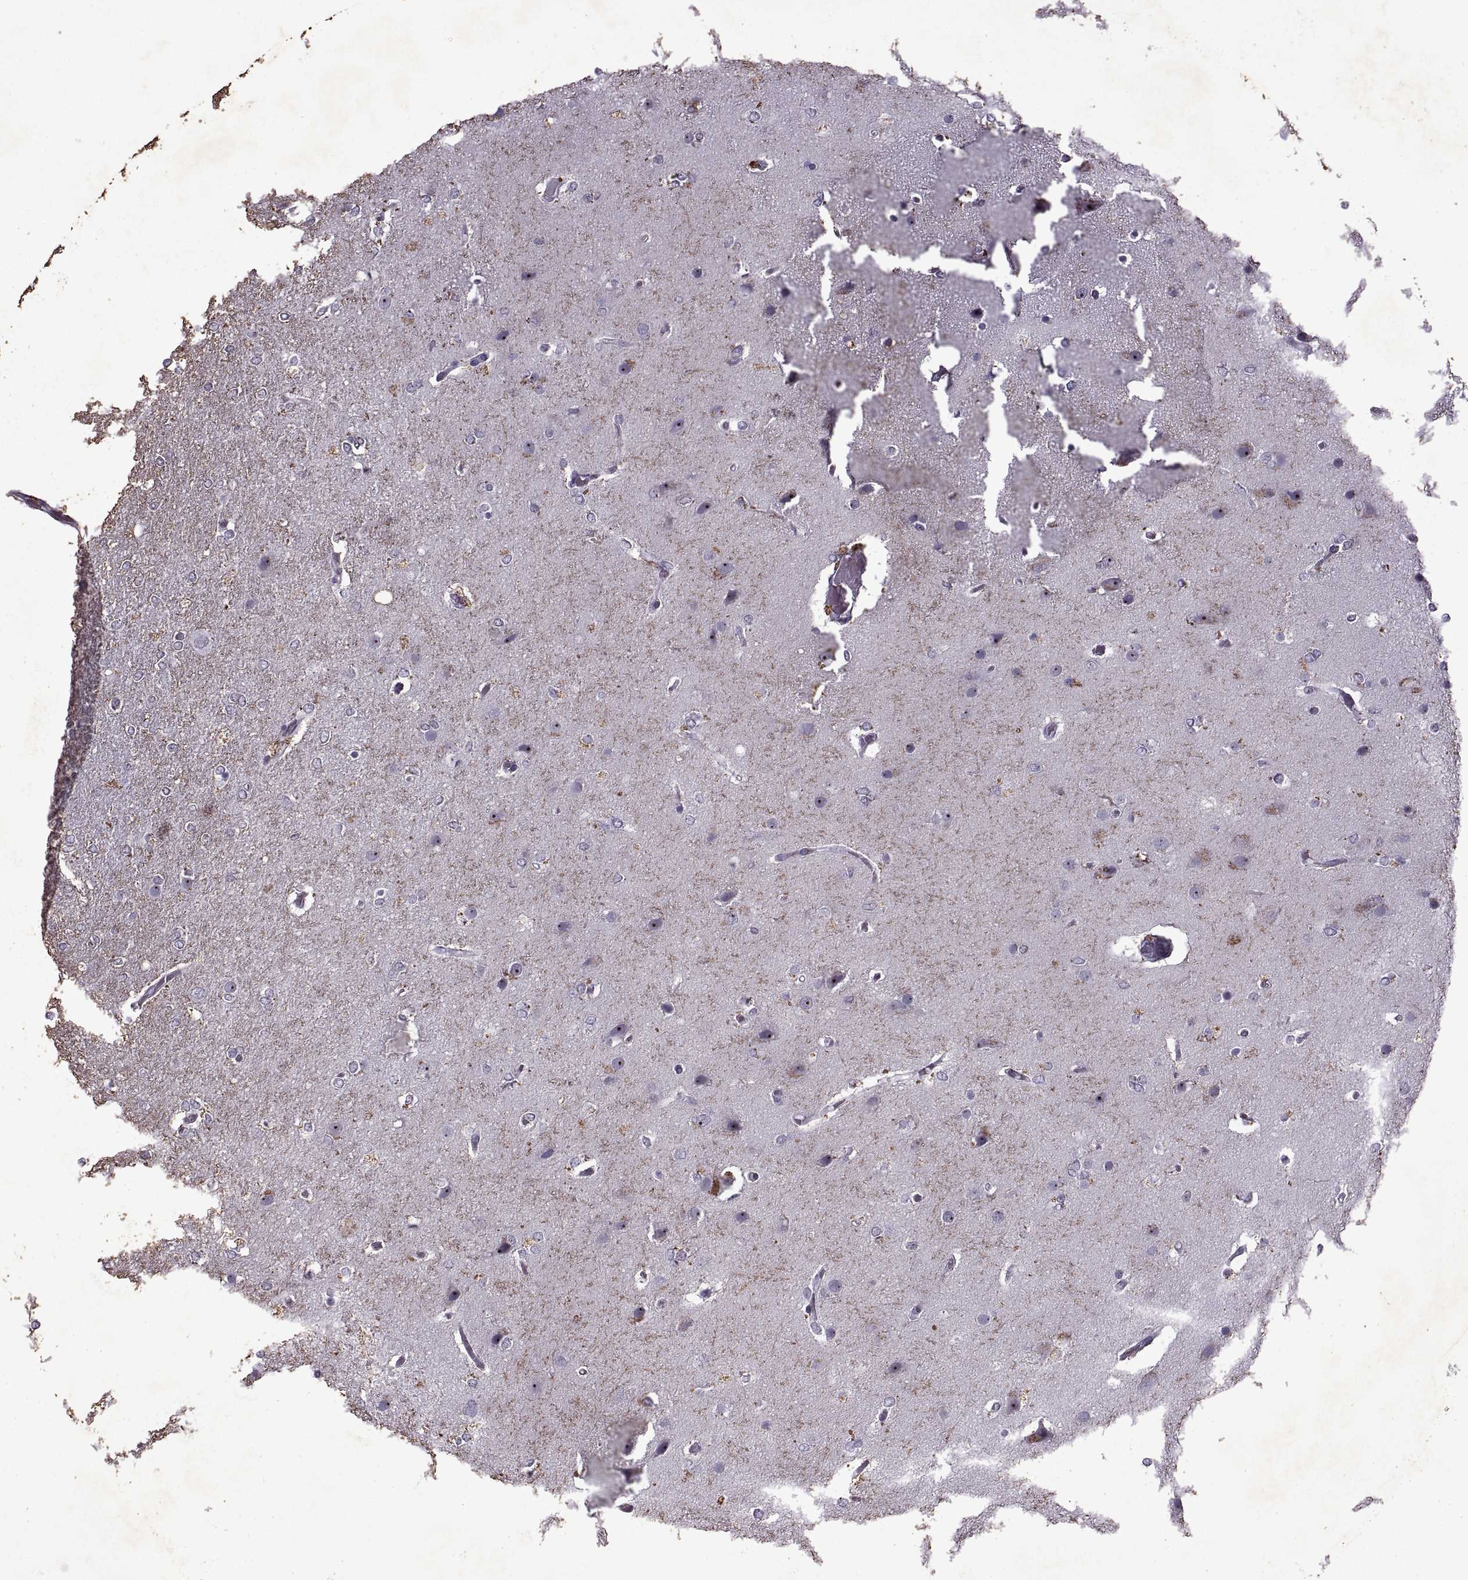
{"staining": {"intensity": "negative", "quantity": "none", "location": "none"}, "tissue": "glioma", "cell_type": "Tumor cells", "image_type": "cancer", "snomed": [{"axis": "morphology", "description": "Glioma, malignant, High grade"}, {"axis": "topography", "description": "Brain"}], "caption": "Malignant high-grade glioma was stained to show a protein in brown. There is no significant staining in tumor cells. (Stains: DAB IHC with hematoxylin counter stain, Microscopy: brightfield microscopy at high magnification).", "gene": "SINHCAF", "patient": {"sex": "female", "age": 61}}